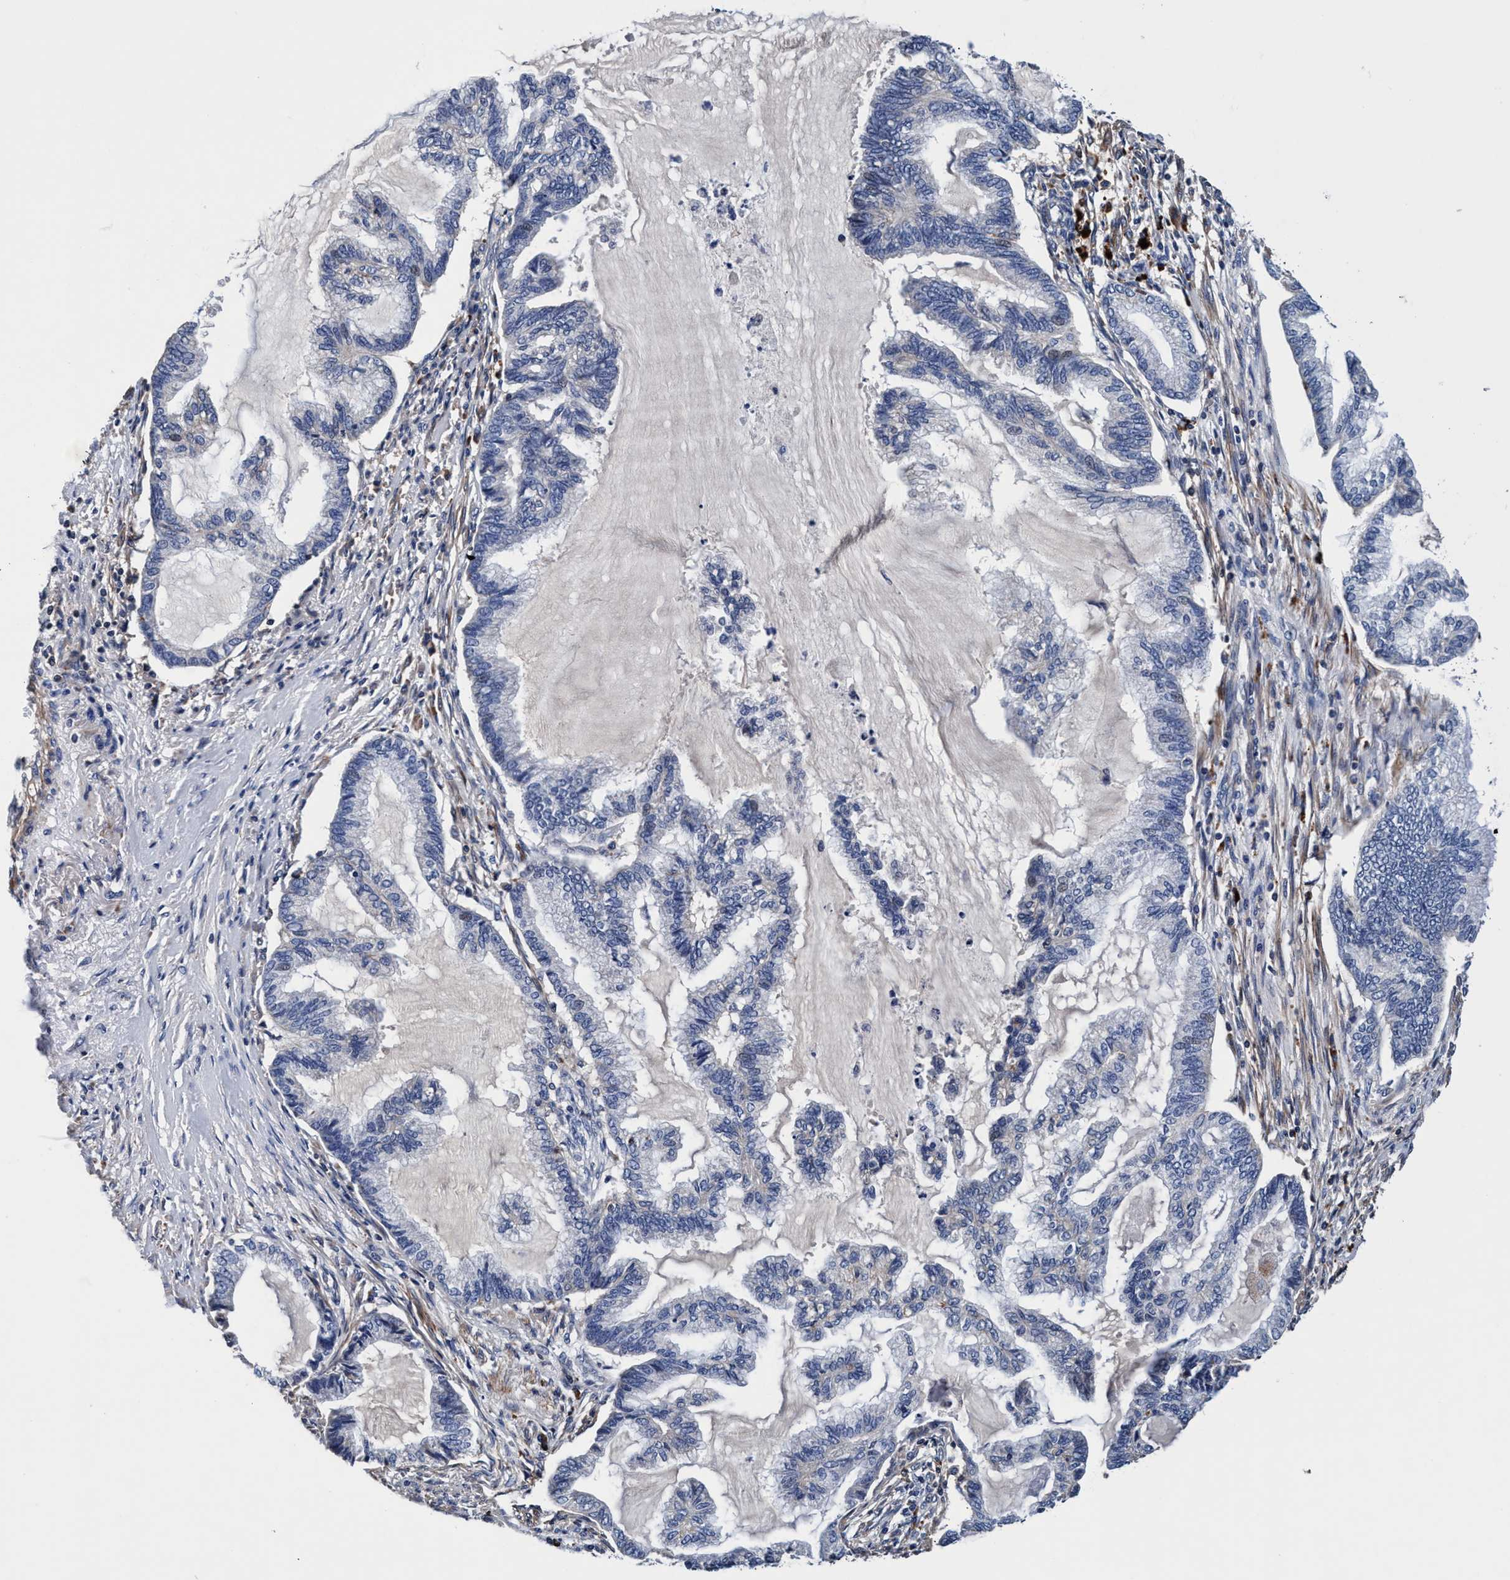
{"staining": {"intensity": "negative", "quantity": "none", "location": "none"}, "tissue": "endometrial cancer", "cell_type": "Tumor cells", "image_type": "cancer", "snomed": [{"axis": "morphology", "description": "Adenocarcinoma, NOS"}, {"axis": "topography", "description": "Endometrium"}], "caption": "Photomicrograph shows no significant protein expression in tumor cells of adenocarcinoma (endometrial).", "gene": "RNF208", "patient": {"sex": "female", "age": 86}}